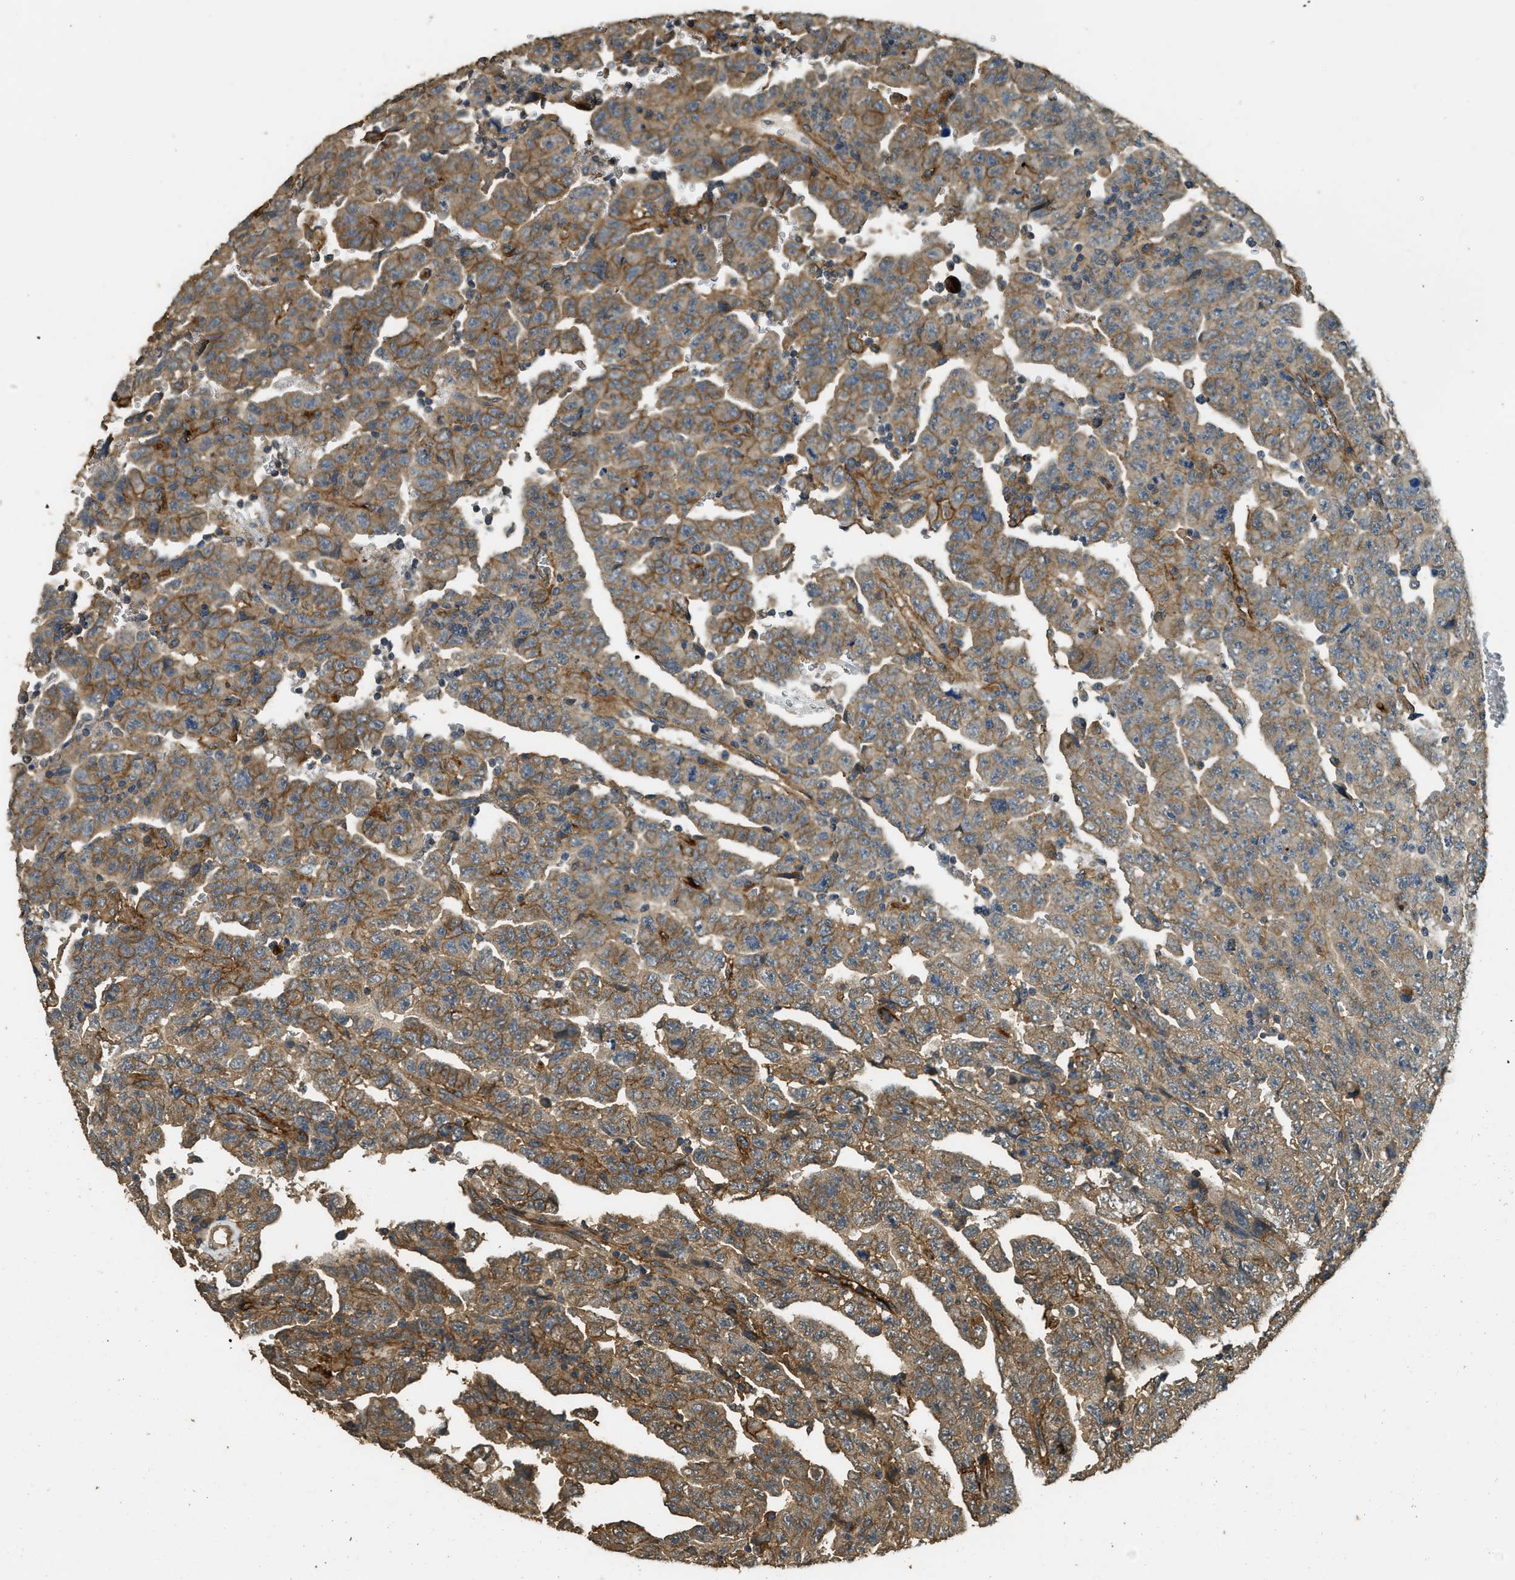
{"staining": {"intensity": "moderate", "quantity": ">75%", "location": "cytoplasmic/membranous"}, "tissue": "testis cancer", "cell_type": "Tumor cells", "image_type": "cancer", "snomed": [{"axis": "morphology", "description": "Carcinoma, Embryonal, NOS"}, {"axis": "topography", "description": "Testis"}], "caption": "Tumor cells show medium levels of moderate cytoplasmic/membranous positivity in approximately >75% of cells in human embryonal carcinoma (testis).", "gene": "CD276", "patient": {"sex": "male", "age": 28}}